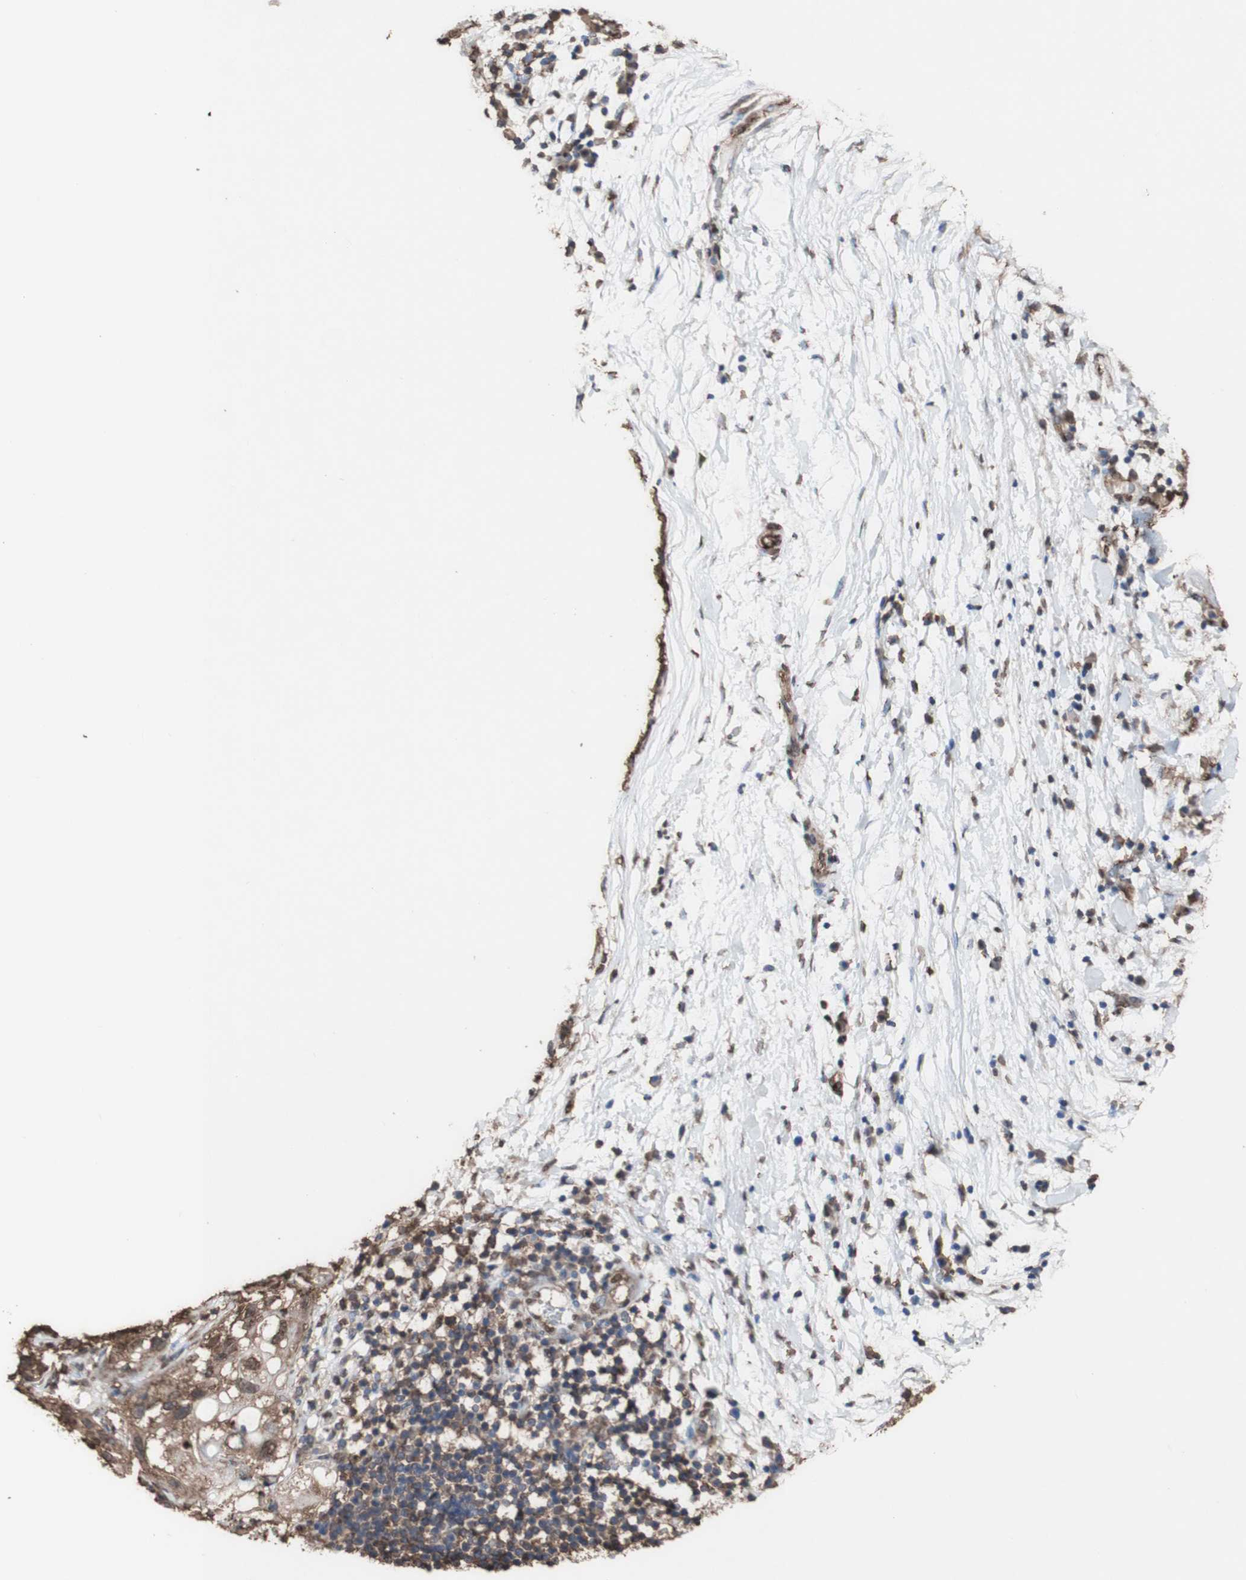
{"staining": {"intensity": "moderate", "quantity": "25%-75%", "location": "cytoplasmic/membranous,nuclear"}, "tissue": "lung cancer", "cell_type": "Tumor cells", "image_type": "cancer", "snomed": [{"axis": "morphology", "description": "Inflammation, NOS"}, {"axis": "morphology", "description": "Squamous cell carcinoma, NOS"}, {"axis": "topography", "description": "Lymph node"}, {"axis": "topography", "description": "Soft tissue"}, {"axis": "topography", "description": "Lung"}], "caption": "Tumor cells demonstrate medium levels of moderate cytoplasmic/membranous and nuclear positivity in about 25%-75% of cells in lung cancer (squamous cell carcinoma). The staining is performed using DAB brown chromogen to label protein expression. The nuclei are counter-stained blue using hematoxylin.", "gene": "PIDD1", "patient": {"sex": "male", "age": 66}}